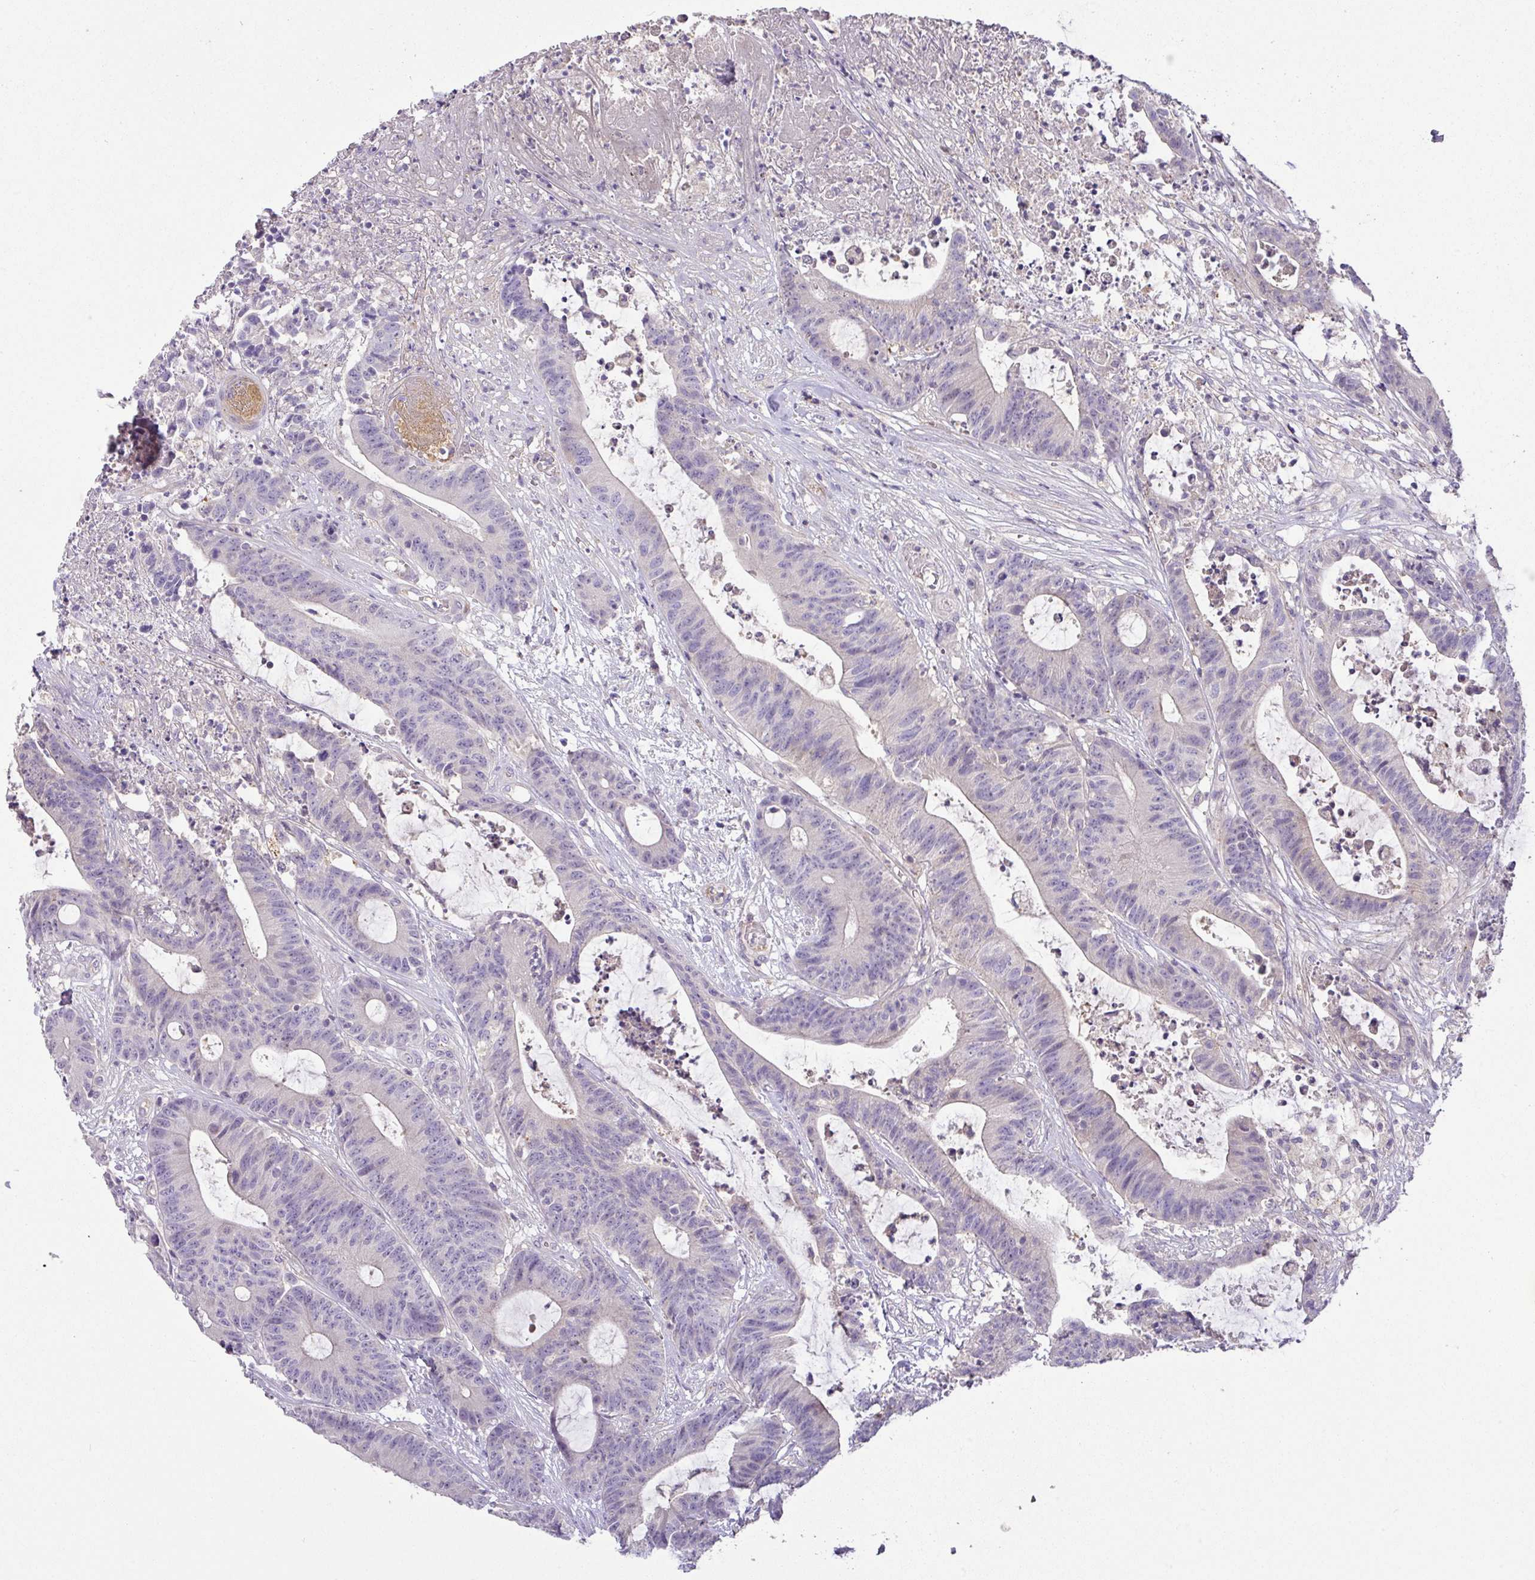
{"staining": {"intensity": "negative", "quantity": "none", "location": "none"}, "tissue": "colorectal cancer", "cell_type": "Tumor cells", "image_type": "cancer", "snomed": [{"axis": "morphology", "description": "Adenocarcinoma, NOS"}, {"axis": "topography", "description": "Colon"}], "caption": "Protein analysis of colorectal cancer exhibits no significant staining in tumor cells.", "gene": "HOXC13", "patient": {"sex": "female", "age": 84}}